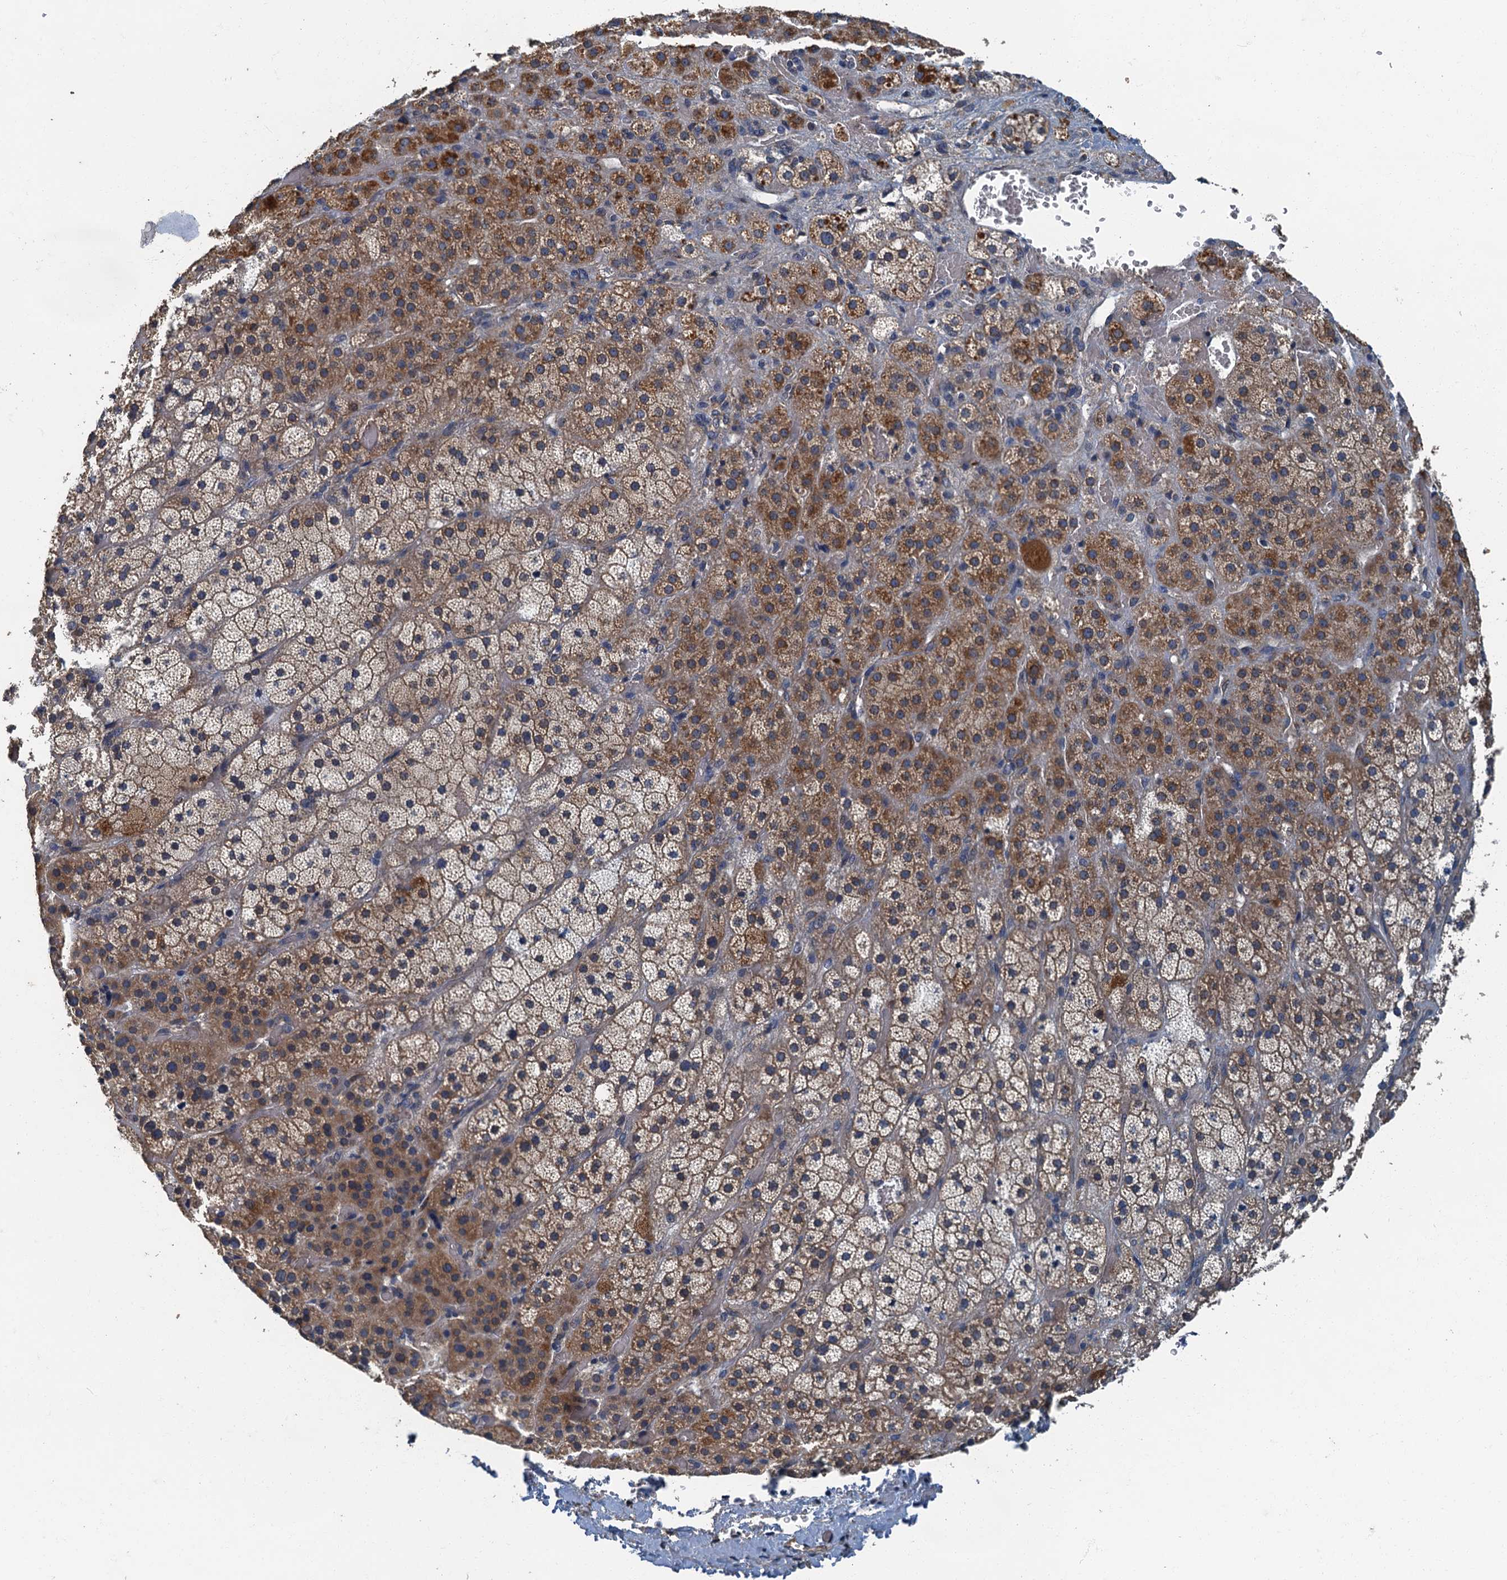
{"staining": {"intensity": "moderate", "quantity": ">75%", "location": "cytoplasmic/membranous"}, "tissue": "adrenal gland", "cell_type": "Glandular cells", "image_type": "normal", "snomed": [{"axis": "morphology", "description": "Normal tissue, NOS"}, {"axis": "topography", "description": "Adrenal gland"}], "caption": "Immunohistochemistry (IHC) (DAB) staining of normal human adrenal gland exhibits moderate cytoplasmic/membranous protein positivity in about >75% of glandular cells.", "gene": "DDX49", "patient": {"sex": "male", "age": 57}}